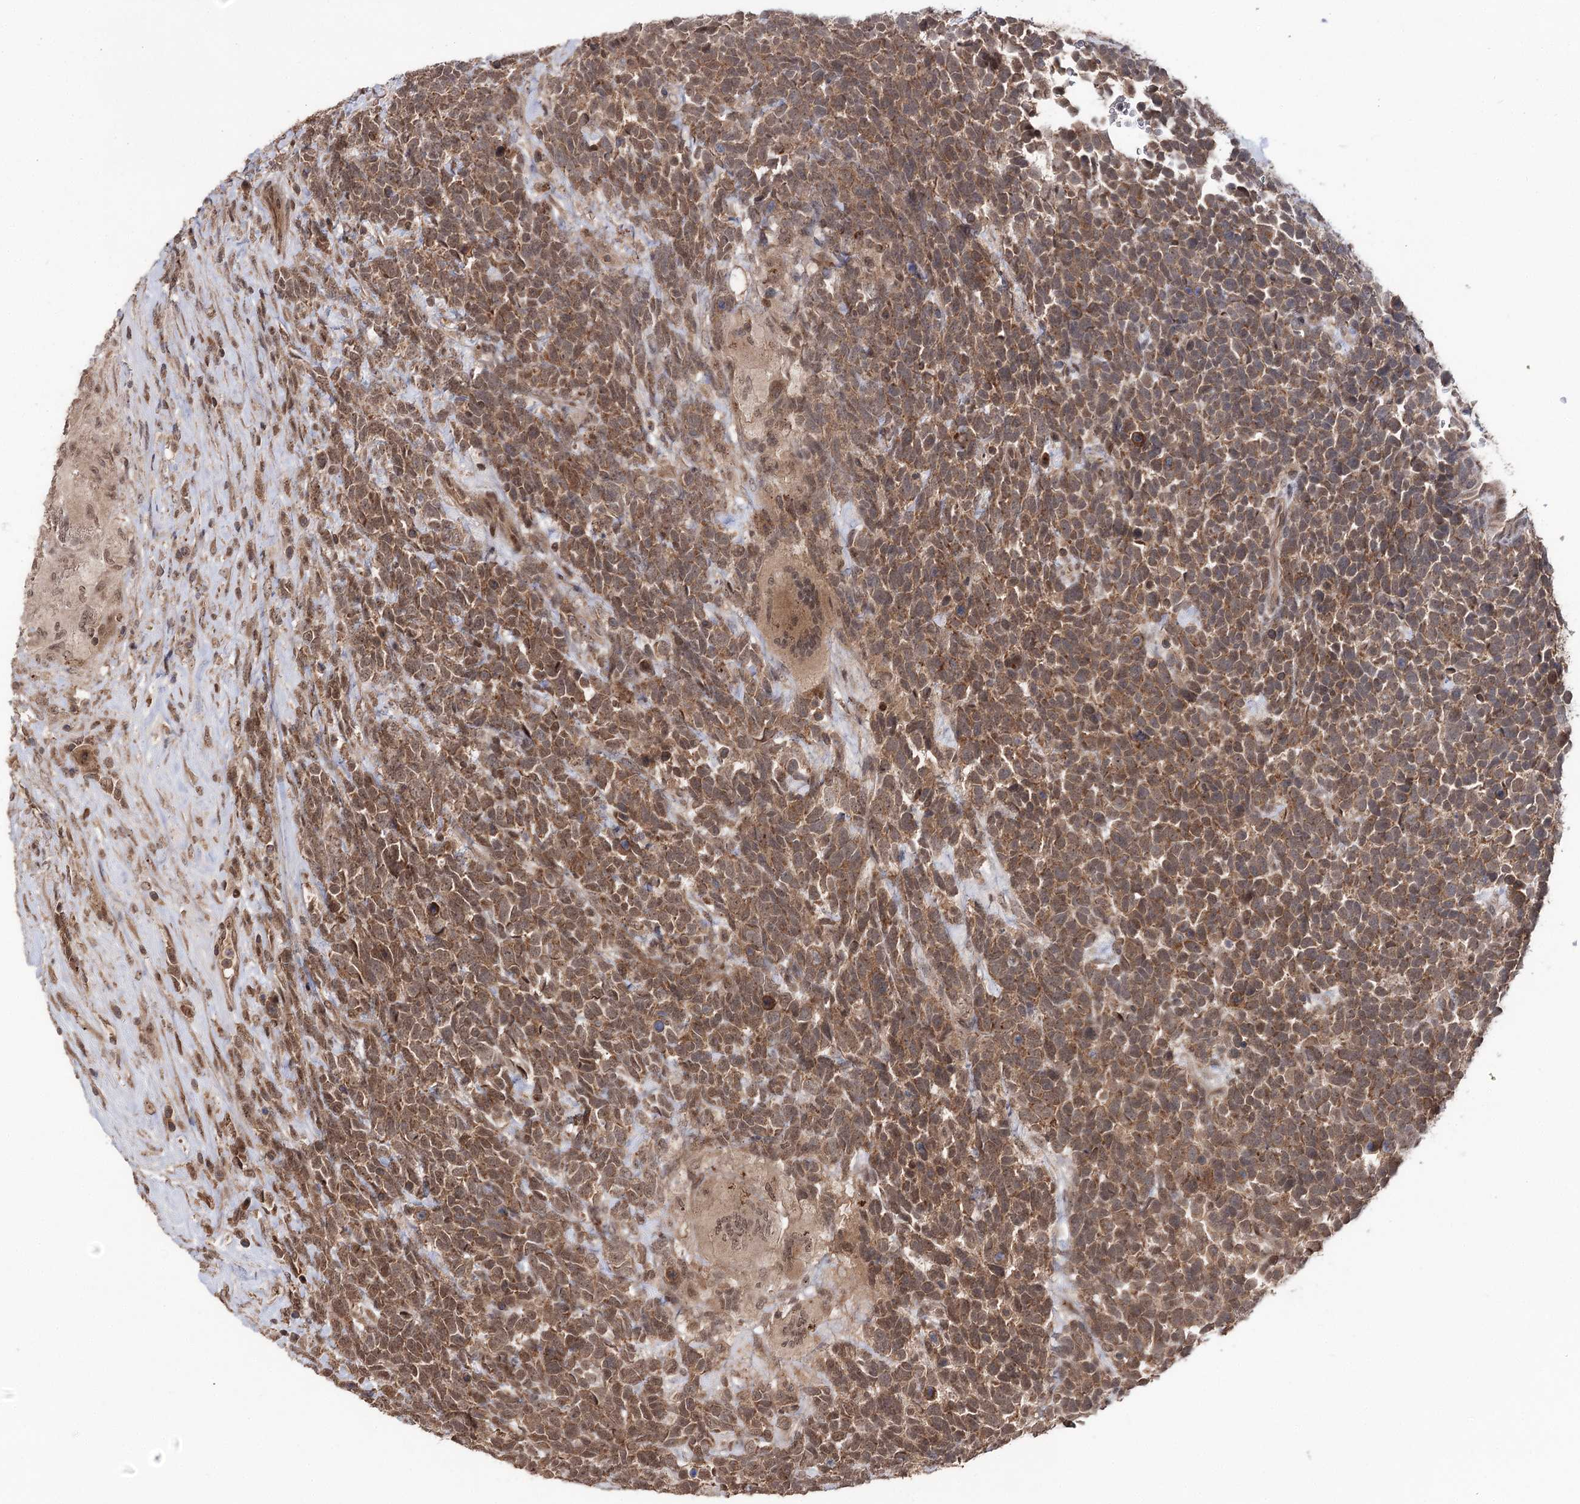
{"staining": {"intensity": "moderate", "quantity": ">75%", "location": "cytoplasmic/membranous,nuclear"}, "tissue": "urothelial cancer", "cell_type": "Tumor cells", "image_type": "cancer", "snomed": [{"axis": "morphology", "description": "Urothelial carcinoma, High grade"}, {"axis": "topography", "description": "Urinary bladder"}], "caption": "The photomicrograph displays a brown stain indicating the presence of a protein in the cytoplasmic/membranous and nuclear of tumor cells in high-grade urothelial carcinoma.", "gene": "FAM53B", "patient": {"sex": "female", "age": 82}}